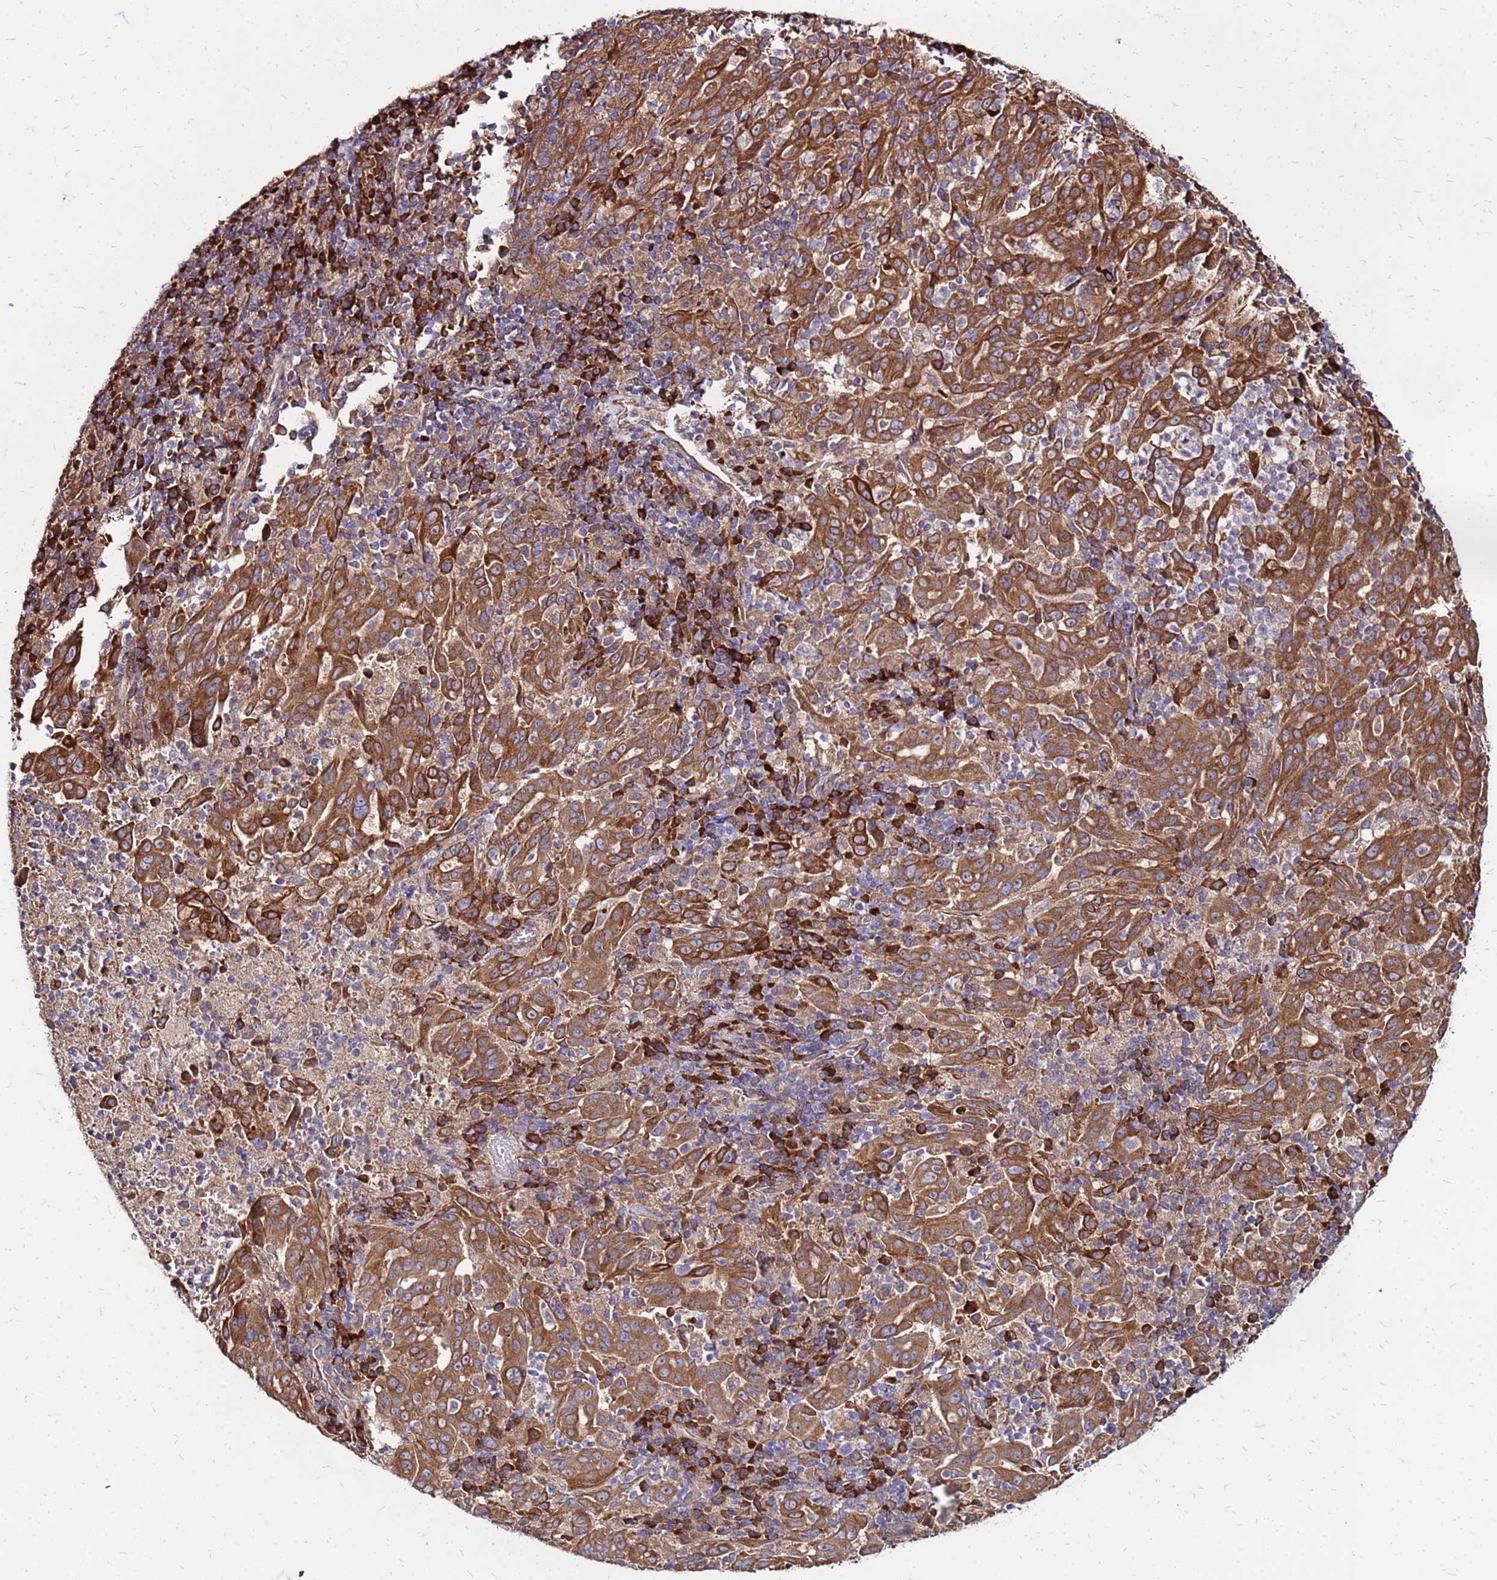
{"staining": {"intensity": "strong", "quantity": ">75%", "location": "cytoplasmic/membranous"}, "tissue": "pancreatic cancer", "cell_type": "Tumor cells", "image_type": "cancer", "snomed": [{"axis": "morphology", "description": "Adenocarcinoma, NOS"}, {"axis": "topography", "description": "Pancreas"}], "caption": "Brown immunohistochemical staining in human pancreatic cancer reveals strong cytoplasmic/membranous expression in approximately >75% of tumor cells. Nuclei are stained in blue.", "gene": "VMO1", "patient": {"sex": "male", "age": 63}}